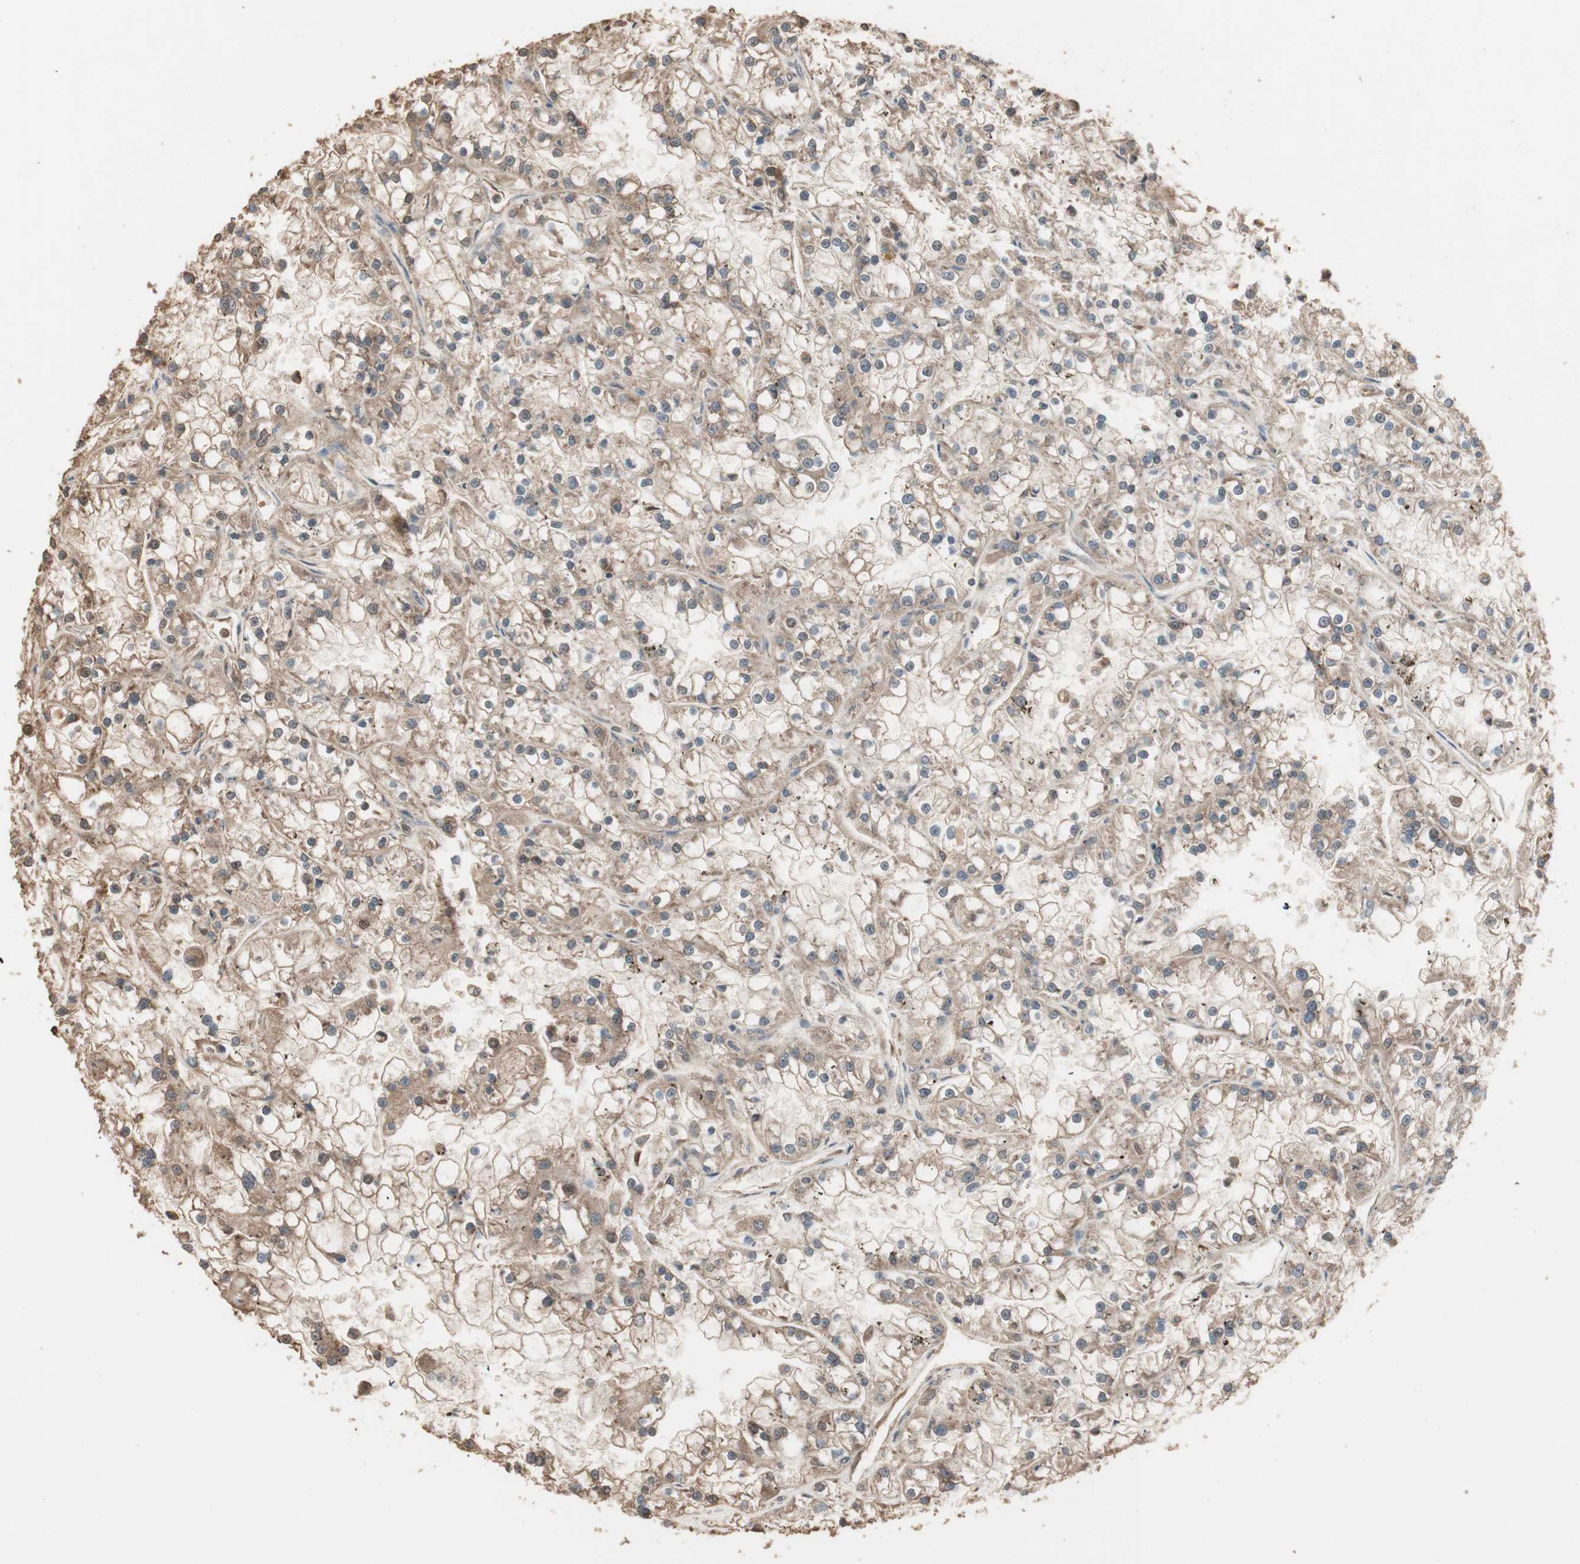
{"staining": {"intensity": "moderate", "quantity": ">75%", "location": "cytoplasmic/membranous"}, "tissue": "renal cancer", "cell_type": "Tumor cells", "image_type": "cancer", "snomed": [{"axis": "morphology", "description": "Adenocarcinoma, NOS"}, {"axis": "topography", "description": "Kidney"}], "caption": "Immunohistochemistry (IHC) photomicrograph of neoplastic tissue: human renal adenocarcinoma stained using immunohistochemistry demonstrates medium levels of moderate protein expression localized specifically in the cytoplasmic/membranous of tumor cells, appearing as a cytoplasmic/membranous brown color.", "gene": "USP20", "patient": {"sex": "female", "age": 52}}